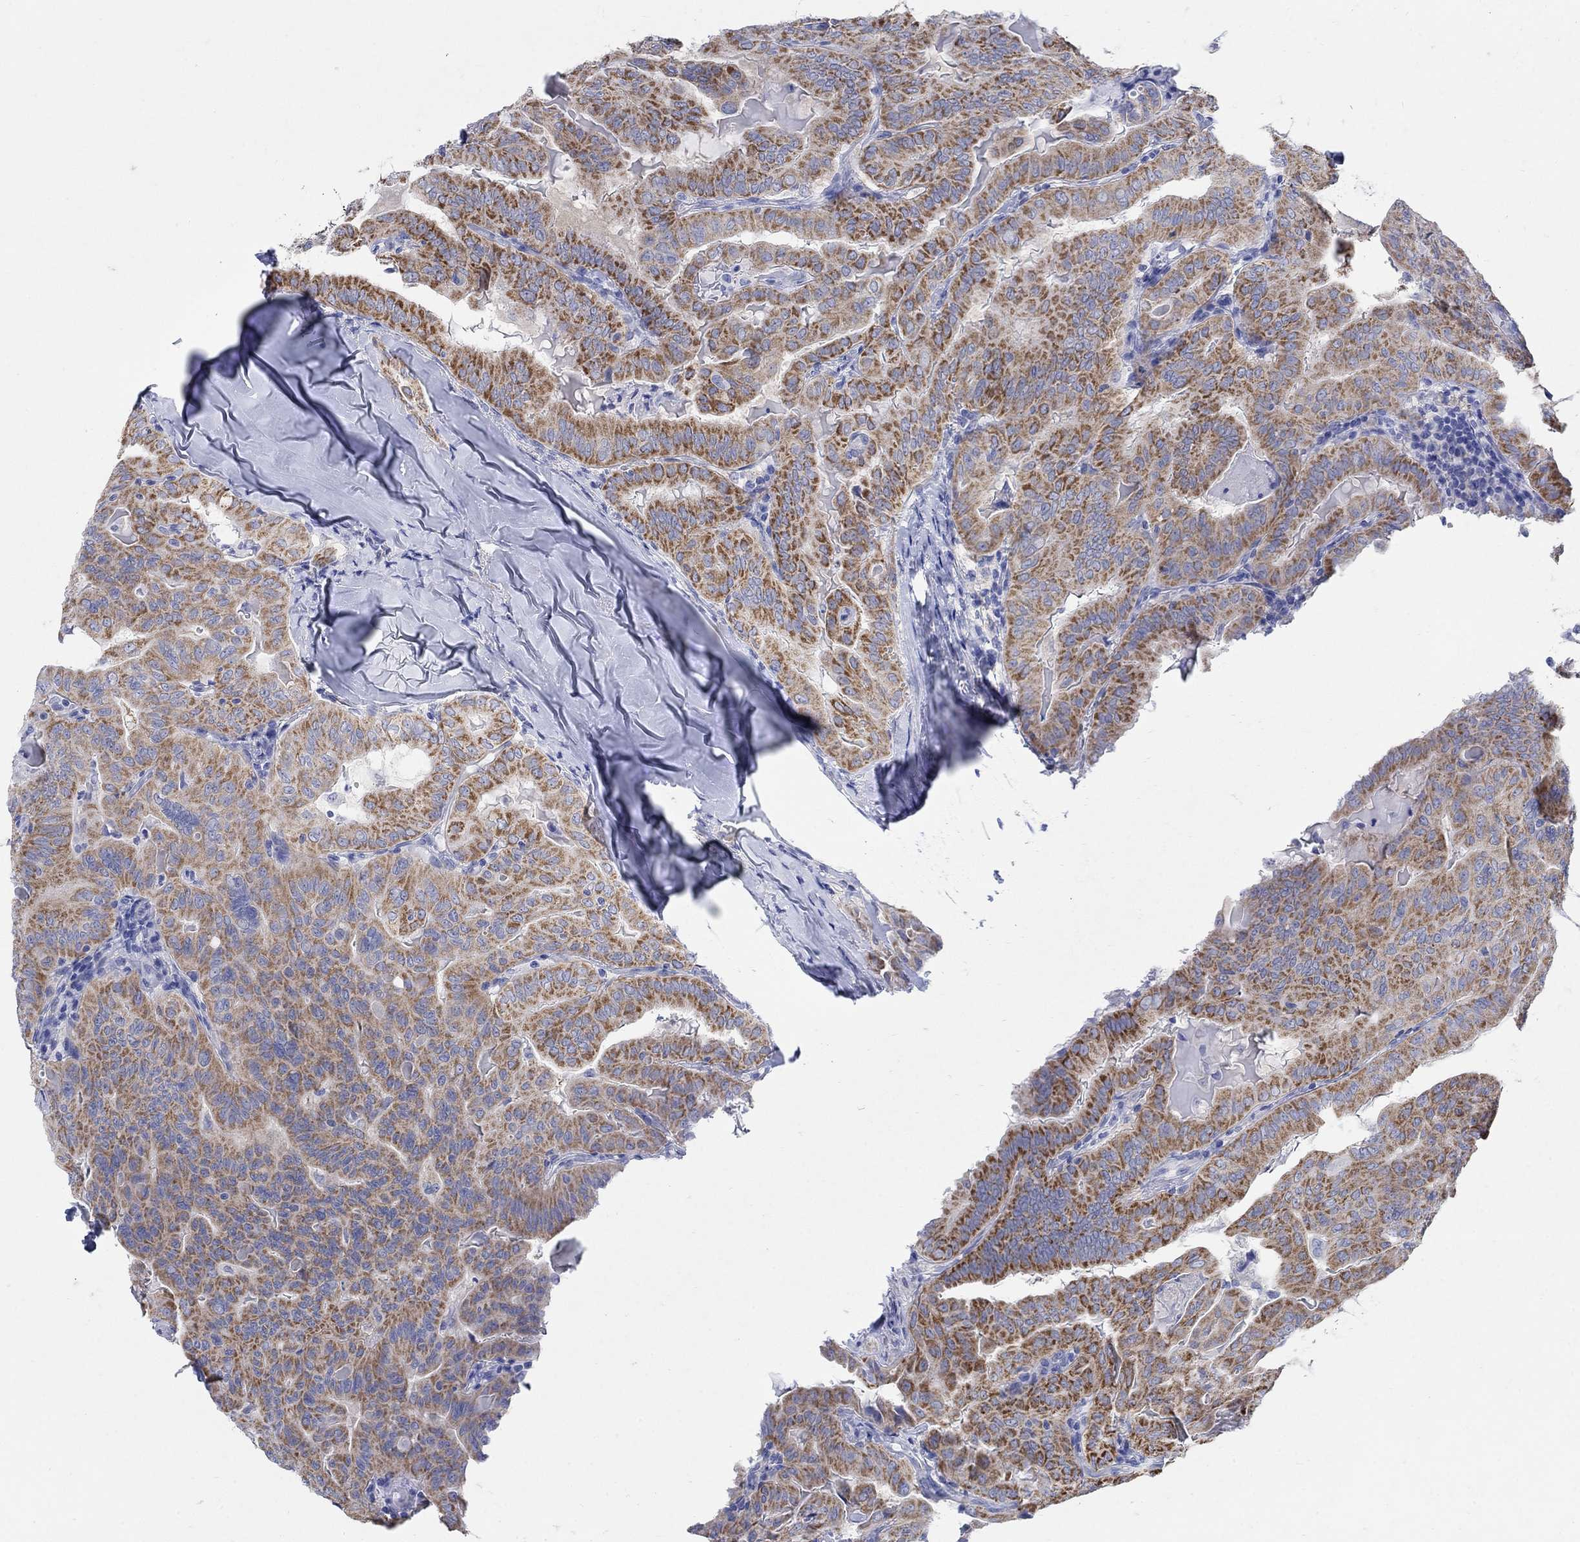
{"staining": {"intensity": "strong", "quantity": "25%-75%", "location": "cytoplasmic/membranous"}, "tissue": "thyroid cancer", "cell_type": "Tumor cells", "image_type": "cancer", "snomed": [{"axis": "morphology", "description": "Papillary adenocarcinoma, NOS"}, {"axis": "topography", "description": "Thyroid gland"}], "caption": "The micrograph displays a brown stain indicating the presence of a protein in the cytoplasmic/membranous of tumor cells in thyroid papillary adenocarcinoma.", "gene": "ZDHHC14", "patient": {"sex": "female", "age": 68}}